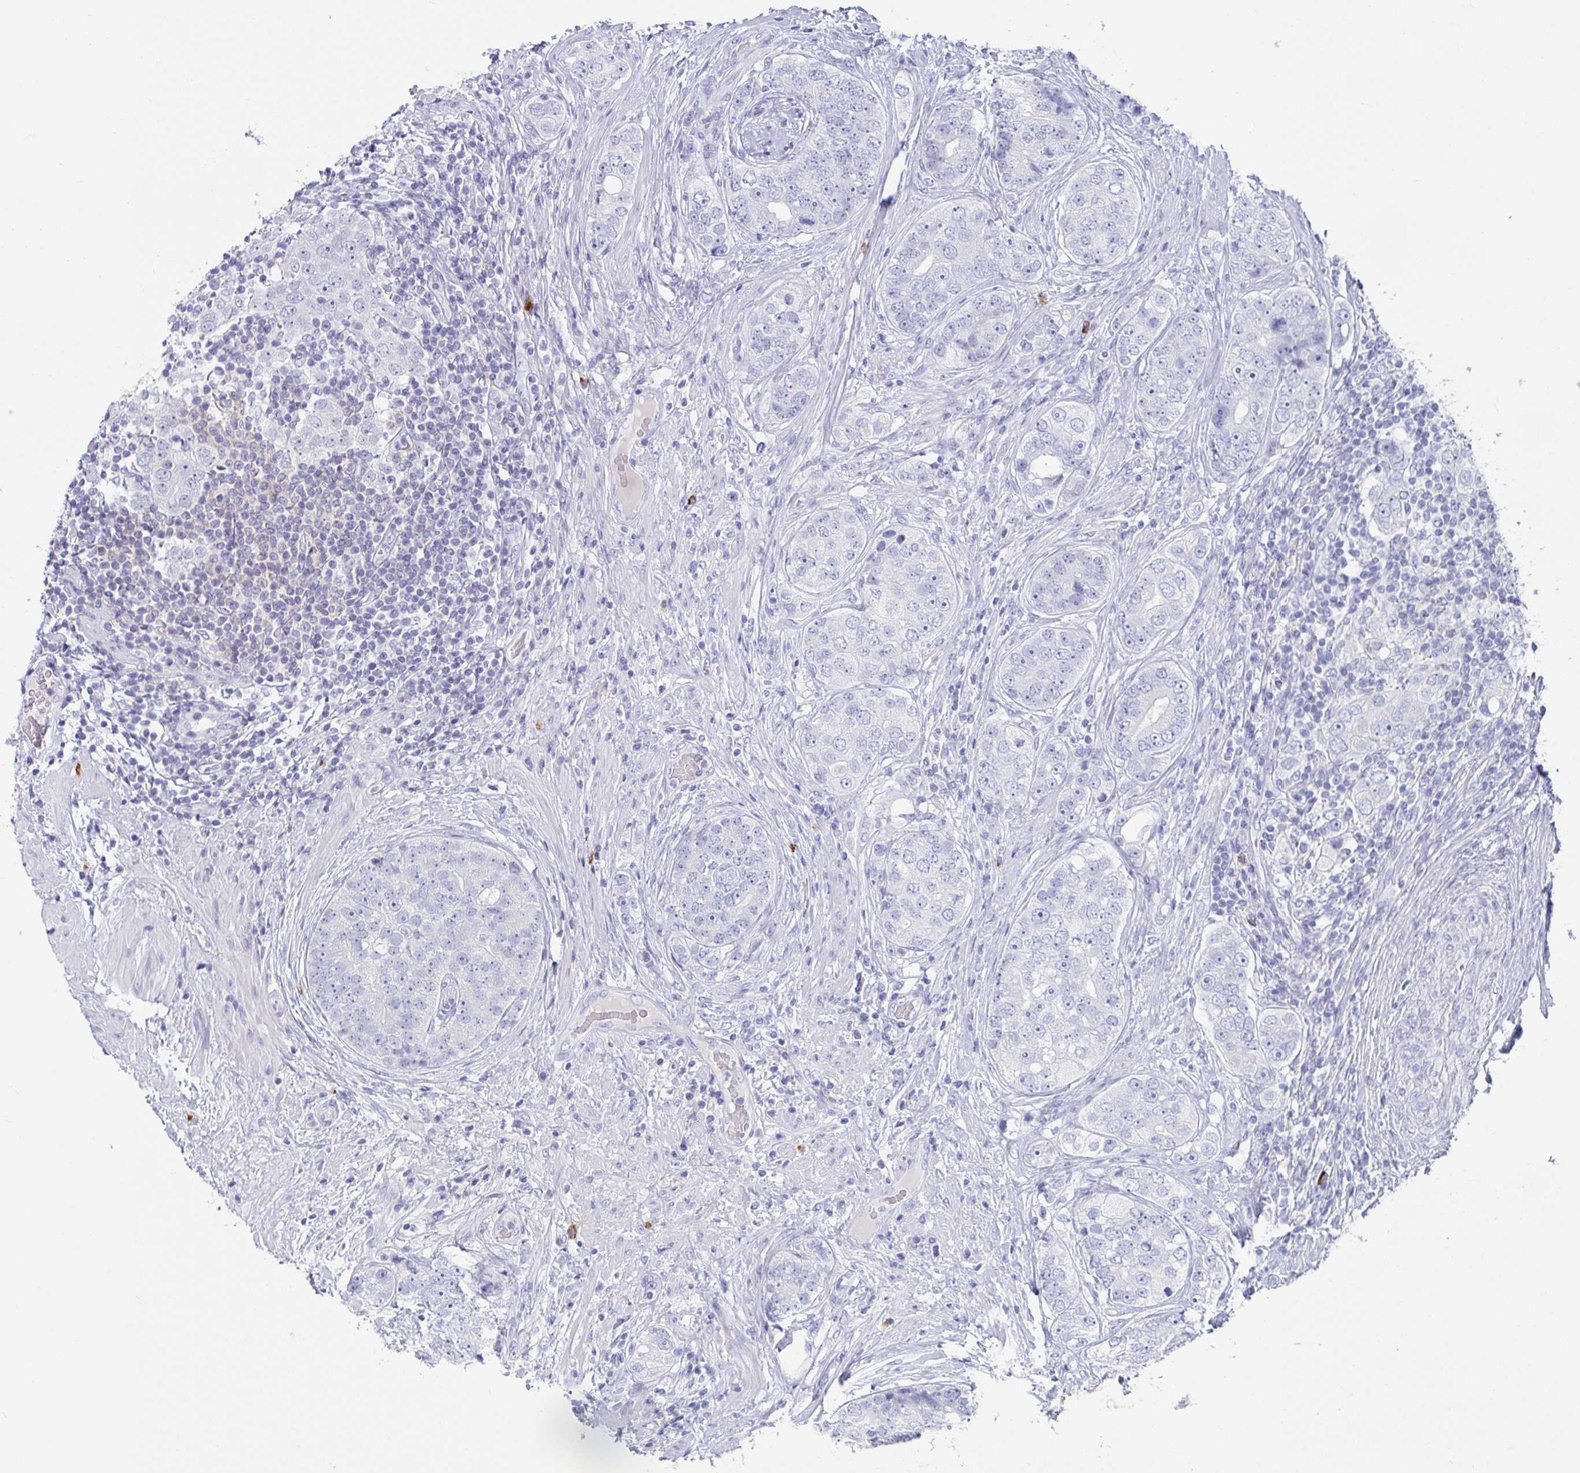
{"staining": {"intensity": "negative", "quantity": "none", "location": "none"}, "tissue": "prostate cancer", "cell_type": "Tumor cells", "image_type": "cancer", "snomed": [{"axis": "morphology", "description": "Adenocarcinoma, High grade"}, {"axis": "topography", "description": "Prostate"}], "caption": "Protein analysis of prostate high-grade adenocarcinoma reveals no significant expression in tumor cells. (Immunohistochemistry (ihc), brightfield microscopy, high magnification).", "gene": "PLA2G1B", "patient": {"sex": "male", "age": 60}}